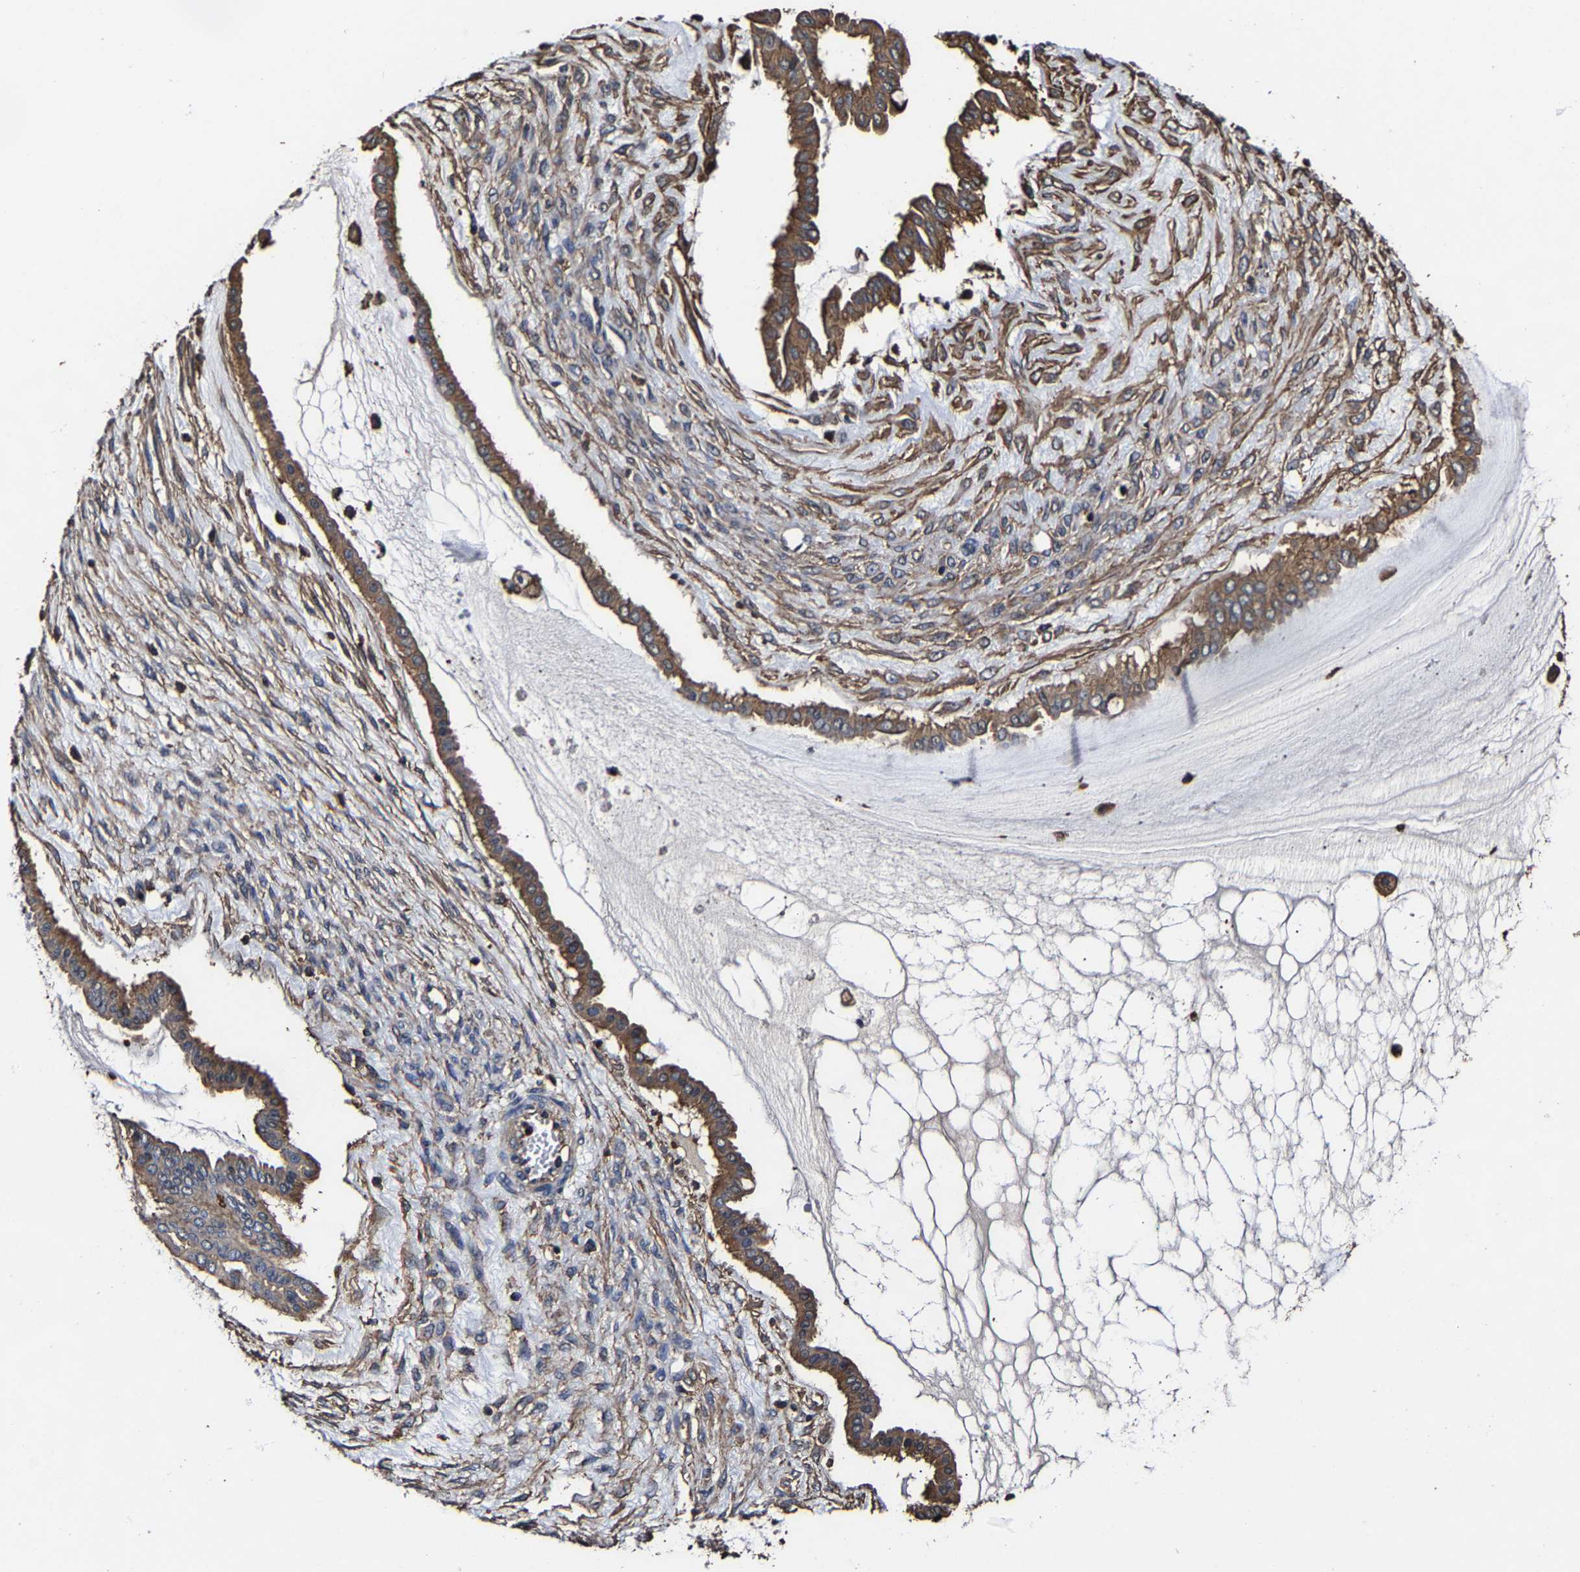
{"staining": {"intensity": "moderate", "quantity": ">75%", "location": "cytoplasmic/membranous"}, "tissue": "ovarian cancer", "cell_type": "Tumor cells", "image_type": "cancer", "snomed": [{"axis": "morphology", "description": "Cystadenocarcinoma, mucinous, NOS"}, {"axis": "topography", "description": "Ovary"}], "caption": "Protein analysis of ovarian mucinous cystadenocarcinoma tissue shows moderate cytoplasmic/membranous positivity in about >75% of tumor cells. The staining was performed using DAB to visualize the protein expression in brown, while the nuclei were stained in blue with hematoxylin (Magnification: 20x).", "gene": "SSH3", "patient": {"sex": "female", "age": 73}}